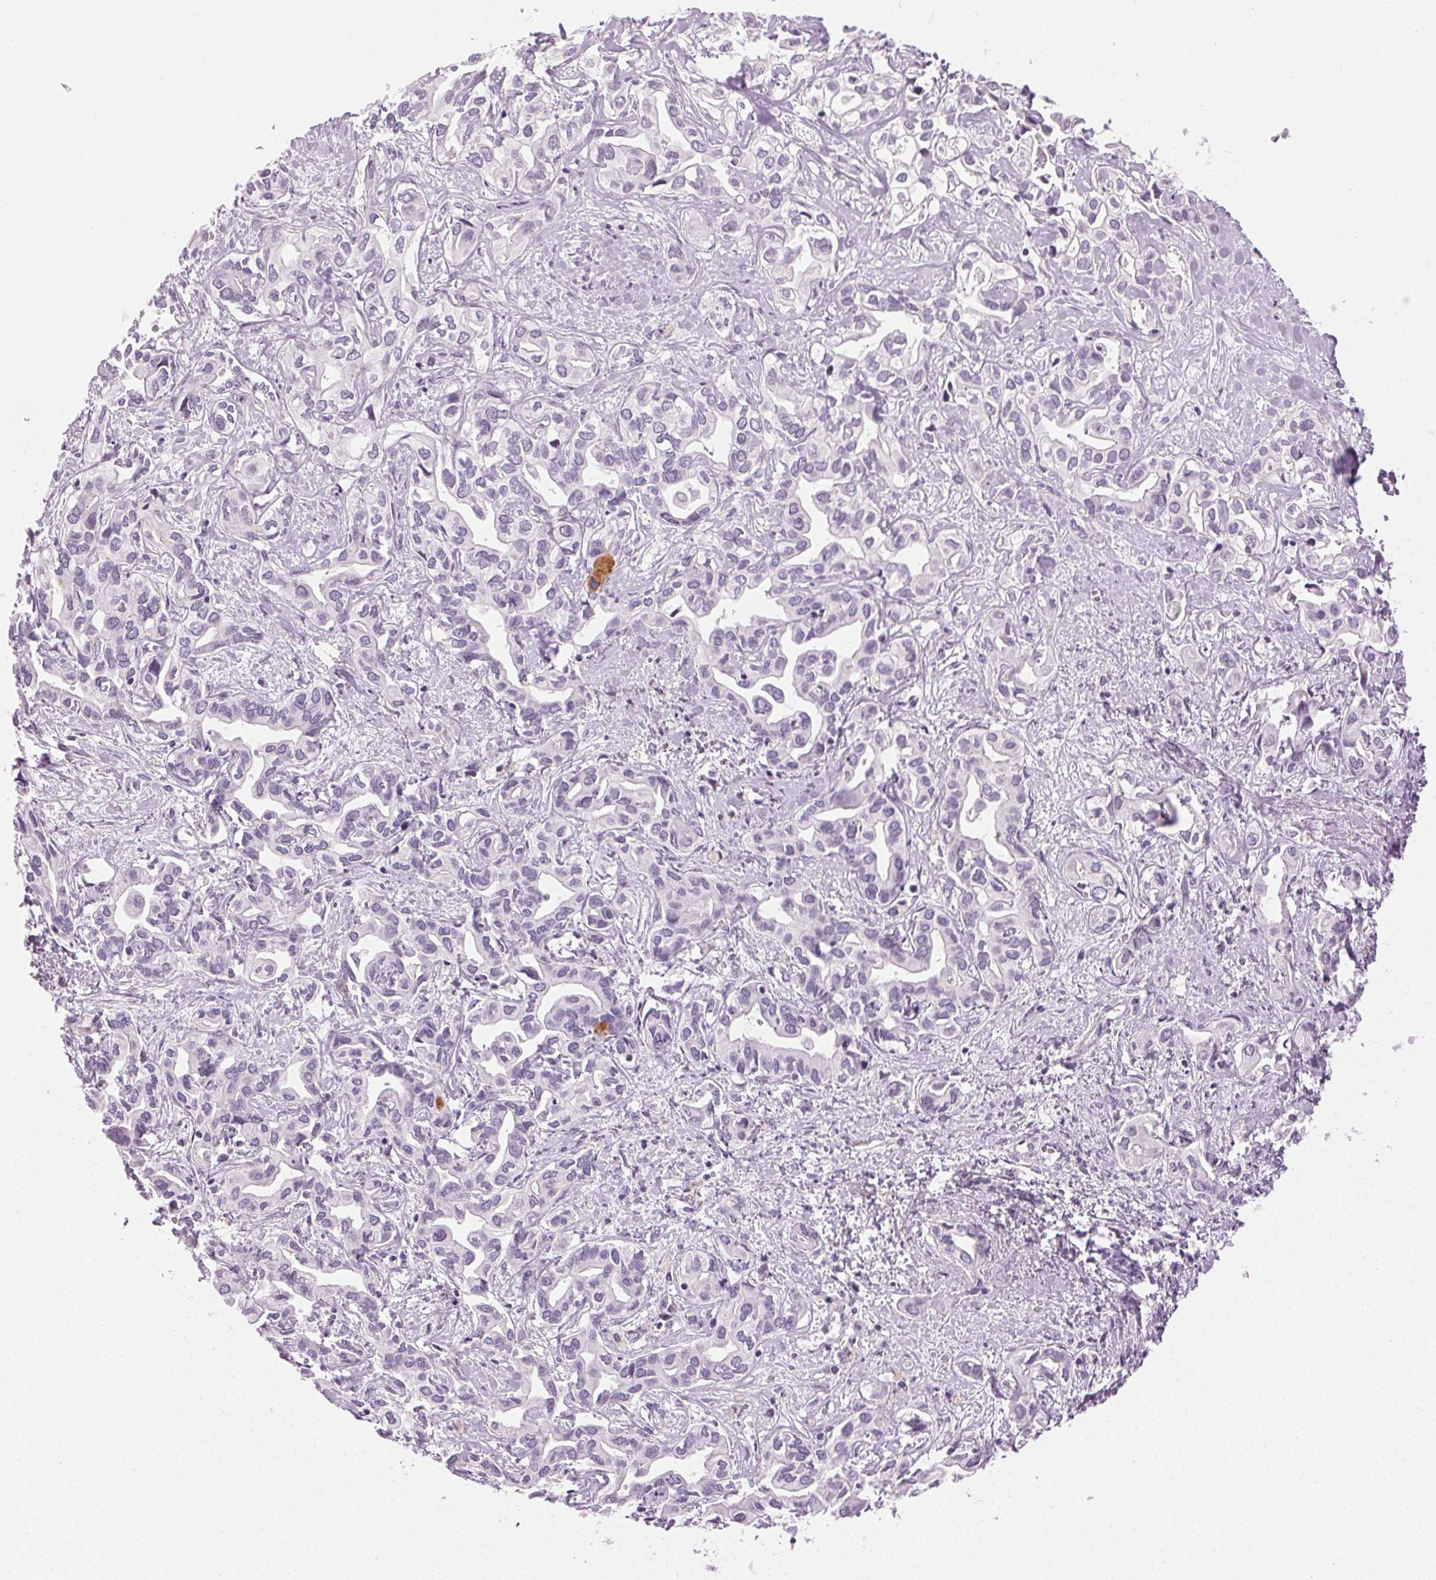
{"staining": {"intensity": "negative", "quantity": "none", "location": "none"}, "tissue": "liver cancer", "cell_type": "Tumor cells", "image_type": "cancer", "snomed": [{"axis": "morphology", "description": "Cholangiocarcinoma"}, {"axis": "topography", "description": "Liver"}], "caption": "Tumor cells are negative for protein expression in human liver cancer.", "gene": "AIF1L", "patient": {"sex": "female", "age": 64}}